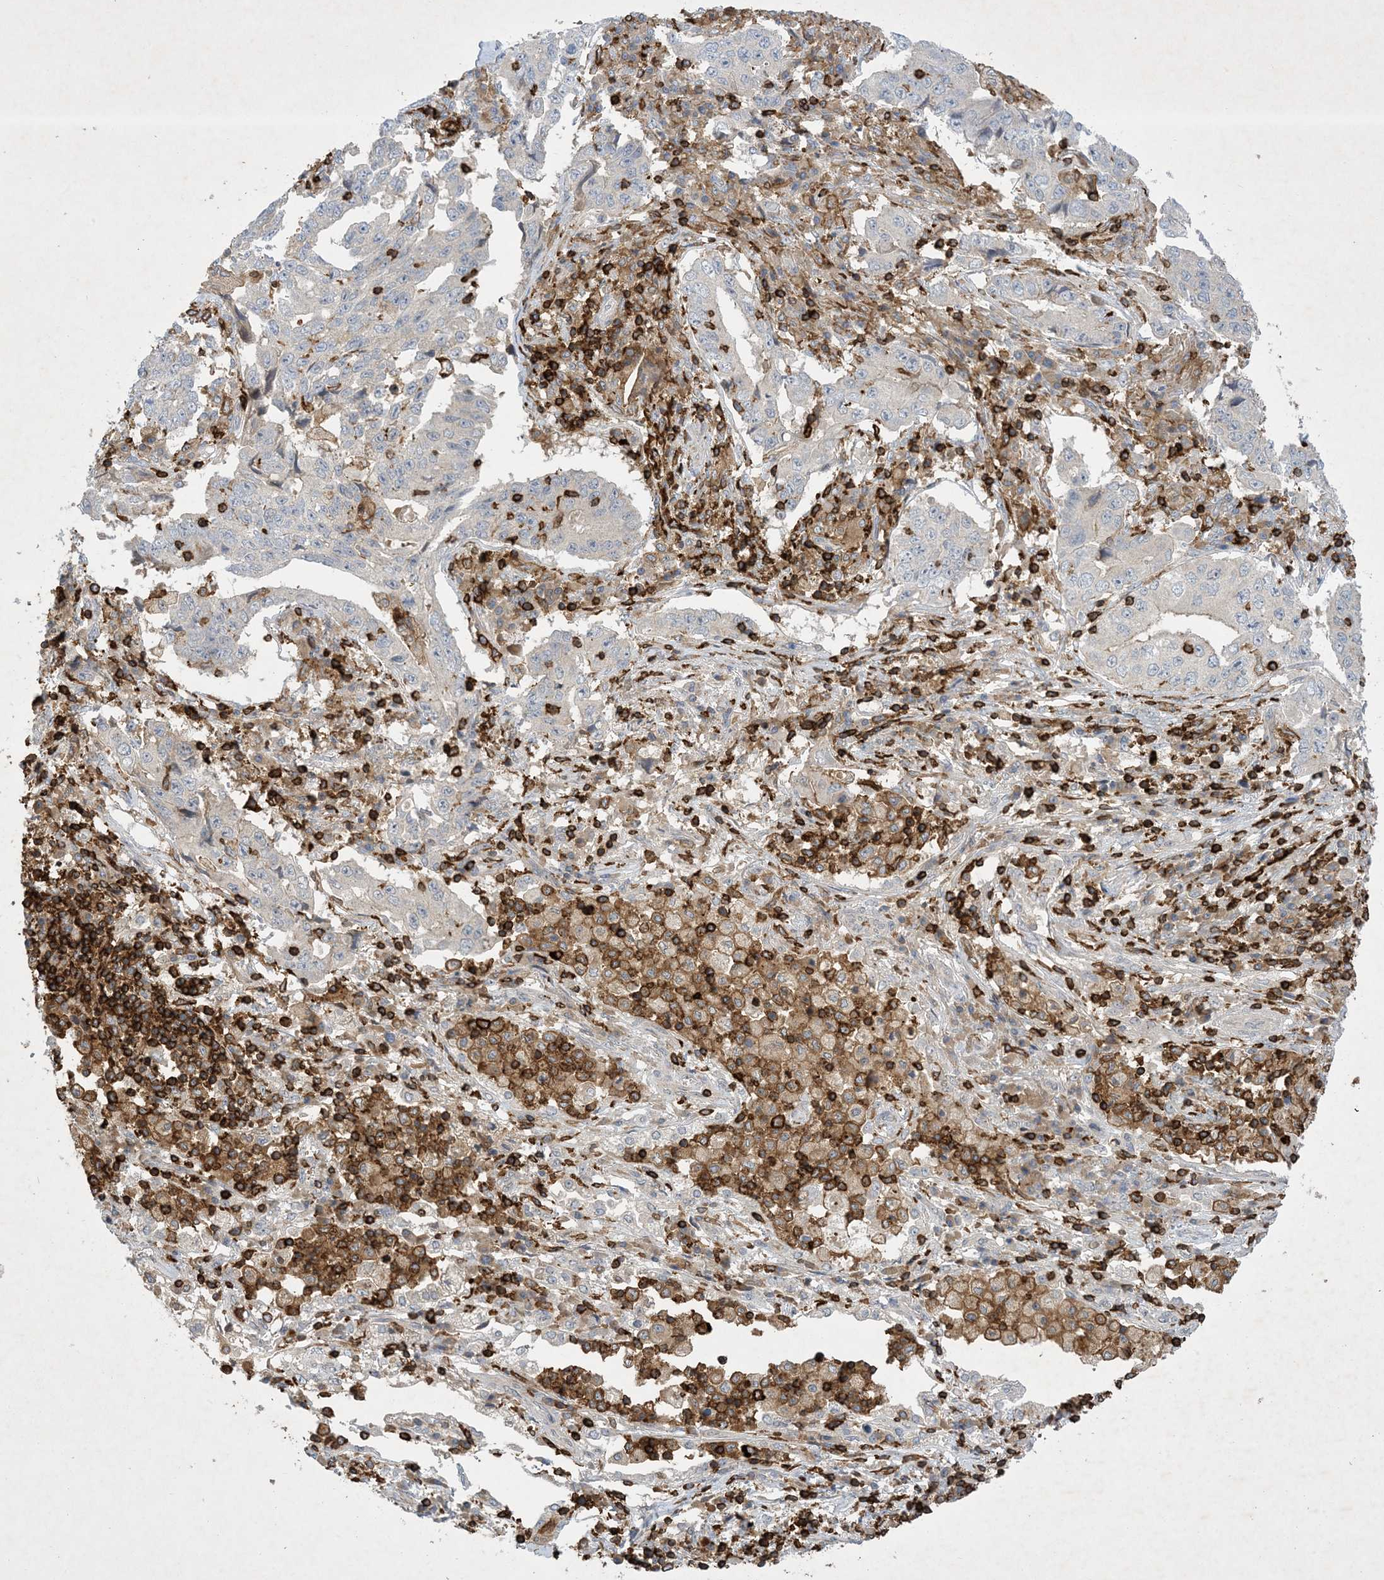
{"staining": {"intensity": "negative", "quantity": "none", "location": "none"}, "tissue": "lung cancer", "cell_type": "Tumor cells", "image_type": "cancer", "snomed": [{"axis": "morphology", "description": "Adenocarcinoma, NOS"}, {"axis": "topography", "description": "Lung"}], "caption": "High power microscopy photomicrograph of an immunohistochemistry (IHC) photomicrograph of lung cancer (adenocarcinoma), revealing no significant staining in tumor cells.", "gene": "AK9", "patient": {"sex": "female", "age": 51}}